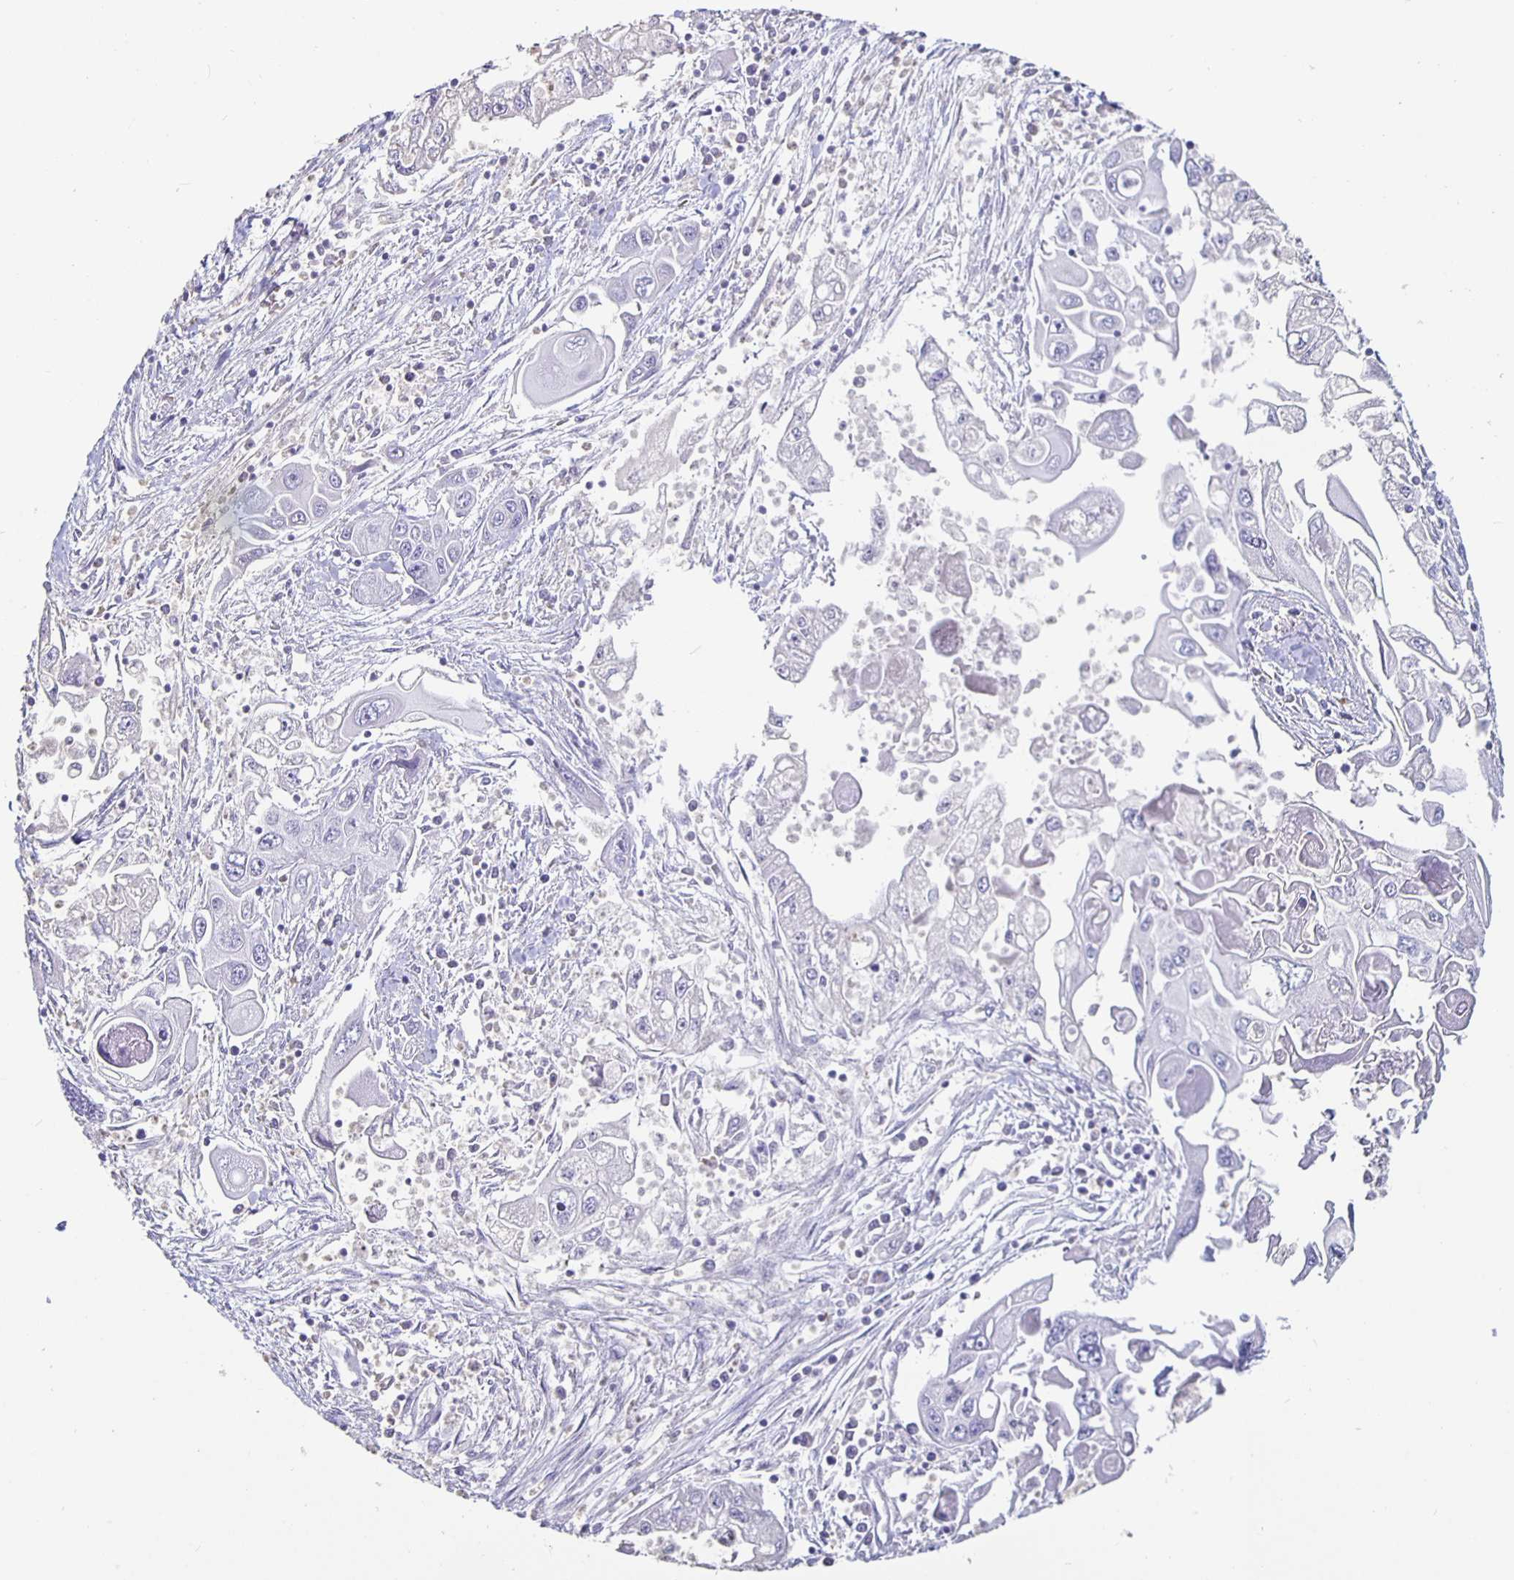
{"staining": {"intensity": "negative", "quantity": "none", "location": "none"}, "tissue": "pancreatic cancer", "cell_type": "Tumor cells", "image_type": "cancer", "snomed": [{"axis": "morphology", "description": "Adenocarcinoma, NOS"}, {"axis": "topography", "description": "Pancreas"}], "caption": "Adenocarcinoma (pancreatic) stained for a protein using IHC shows no expression tumor cells.", "gene": "GPX4", "patient": {"sex": "male", "age": 70}}